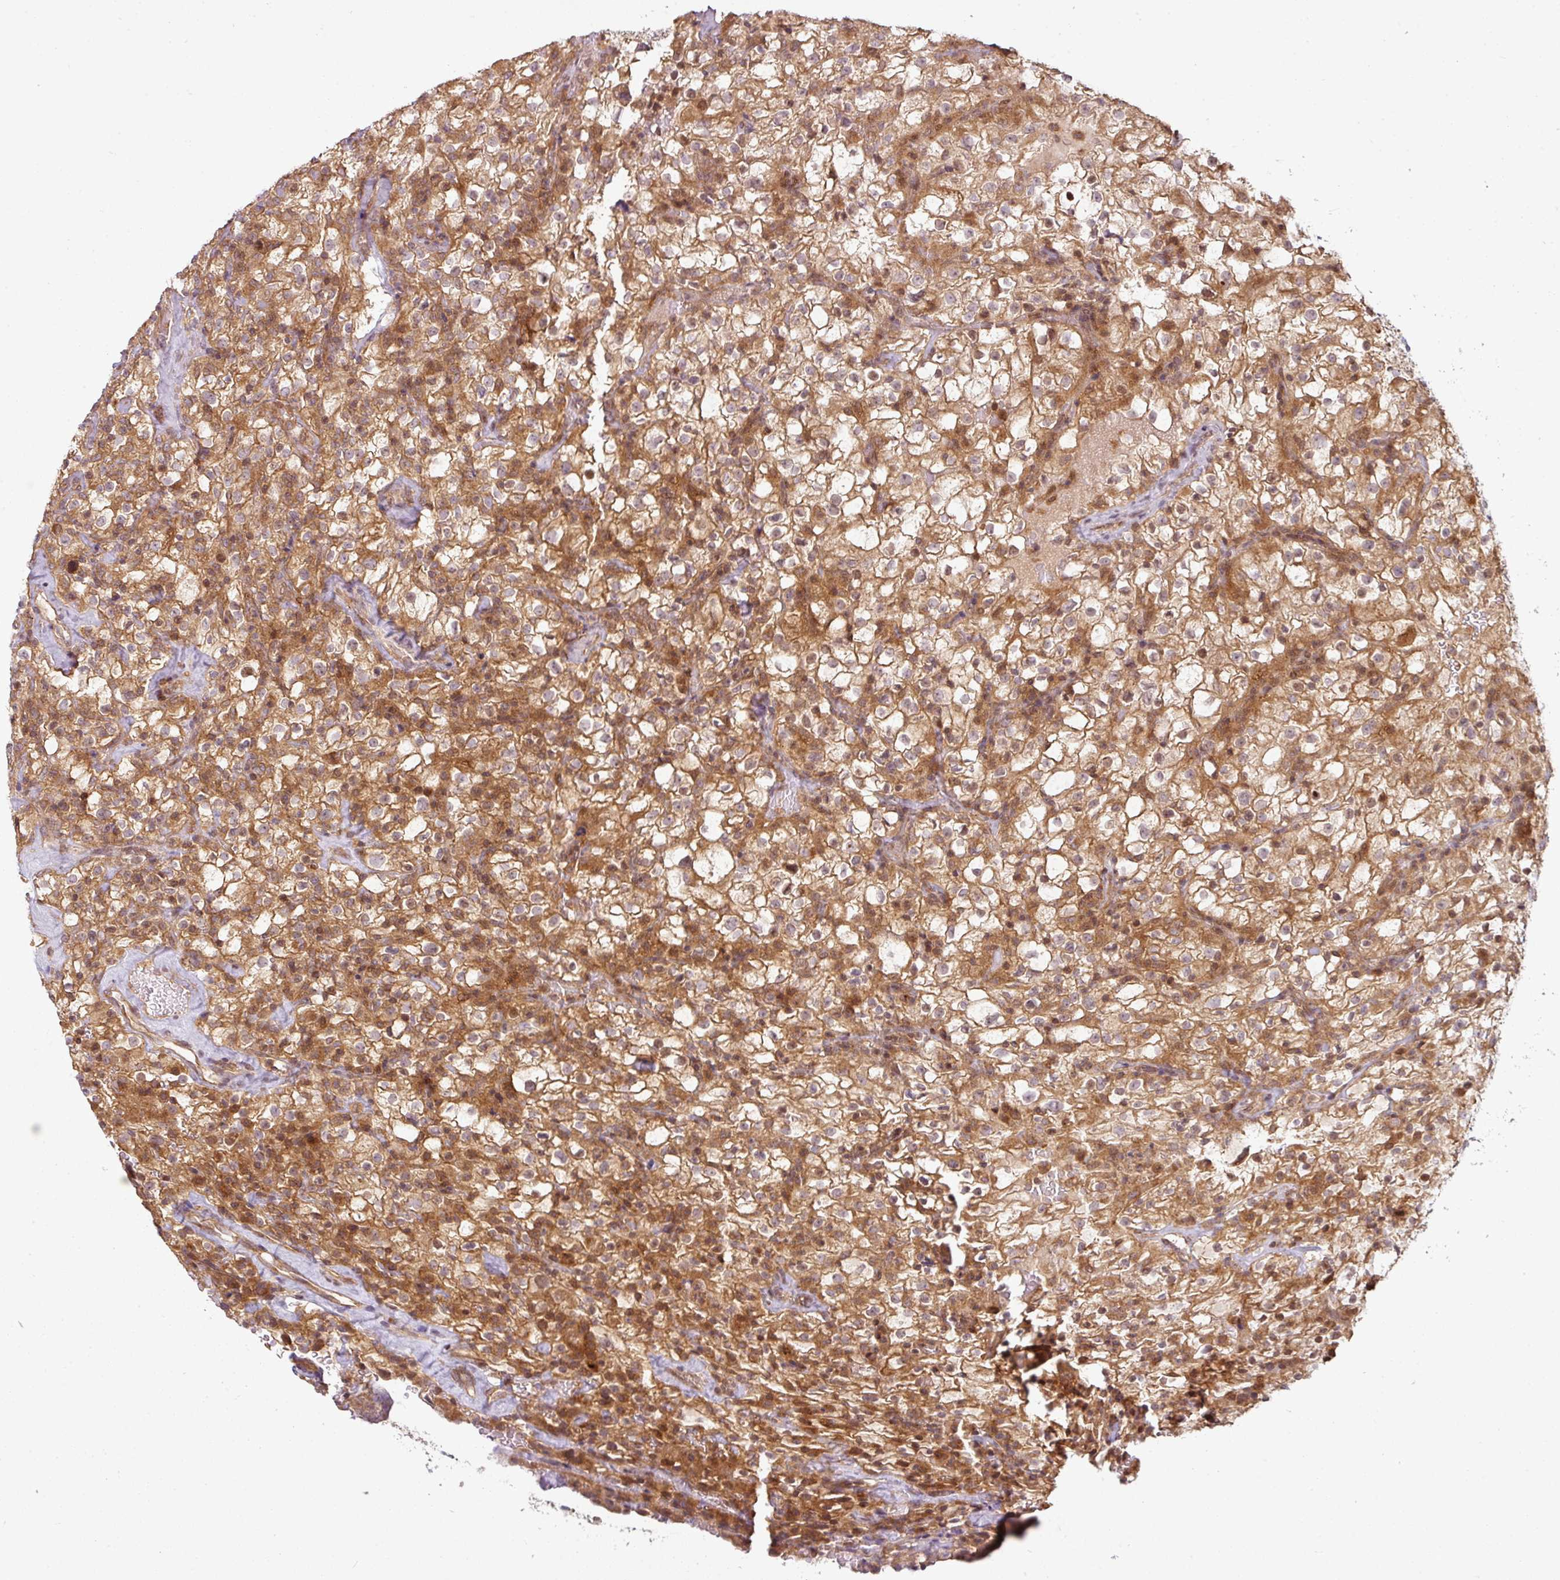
{"staining": {"intensity": "moderate", "quantity": ">75%", "location": "cytoplasmic/membranous,nuclear"}, "tissue": "renal cancer", "cell_type": "Tumor cells", "image_type": "cancer", "snomed": [{"axis": "morphology", "description": "Adenocarcinoma, NOS"}, {"axis": "topography", "description": "Kidney"}], "caption": "Immunohistochemistry image of human renal cancer stained for a protein (brown), which reveals medium levels of moderate cytoplasmic/membranous and nuclear expression in approximately >75% of tumor cells.", "gene": "RNF31", "patient": {"sex": "female", "age": 74}}